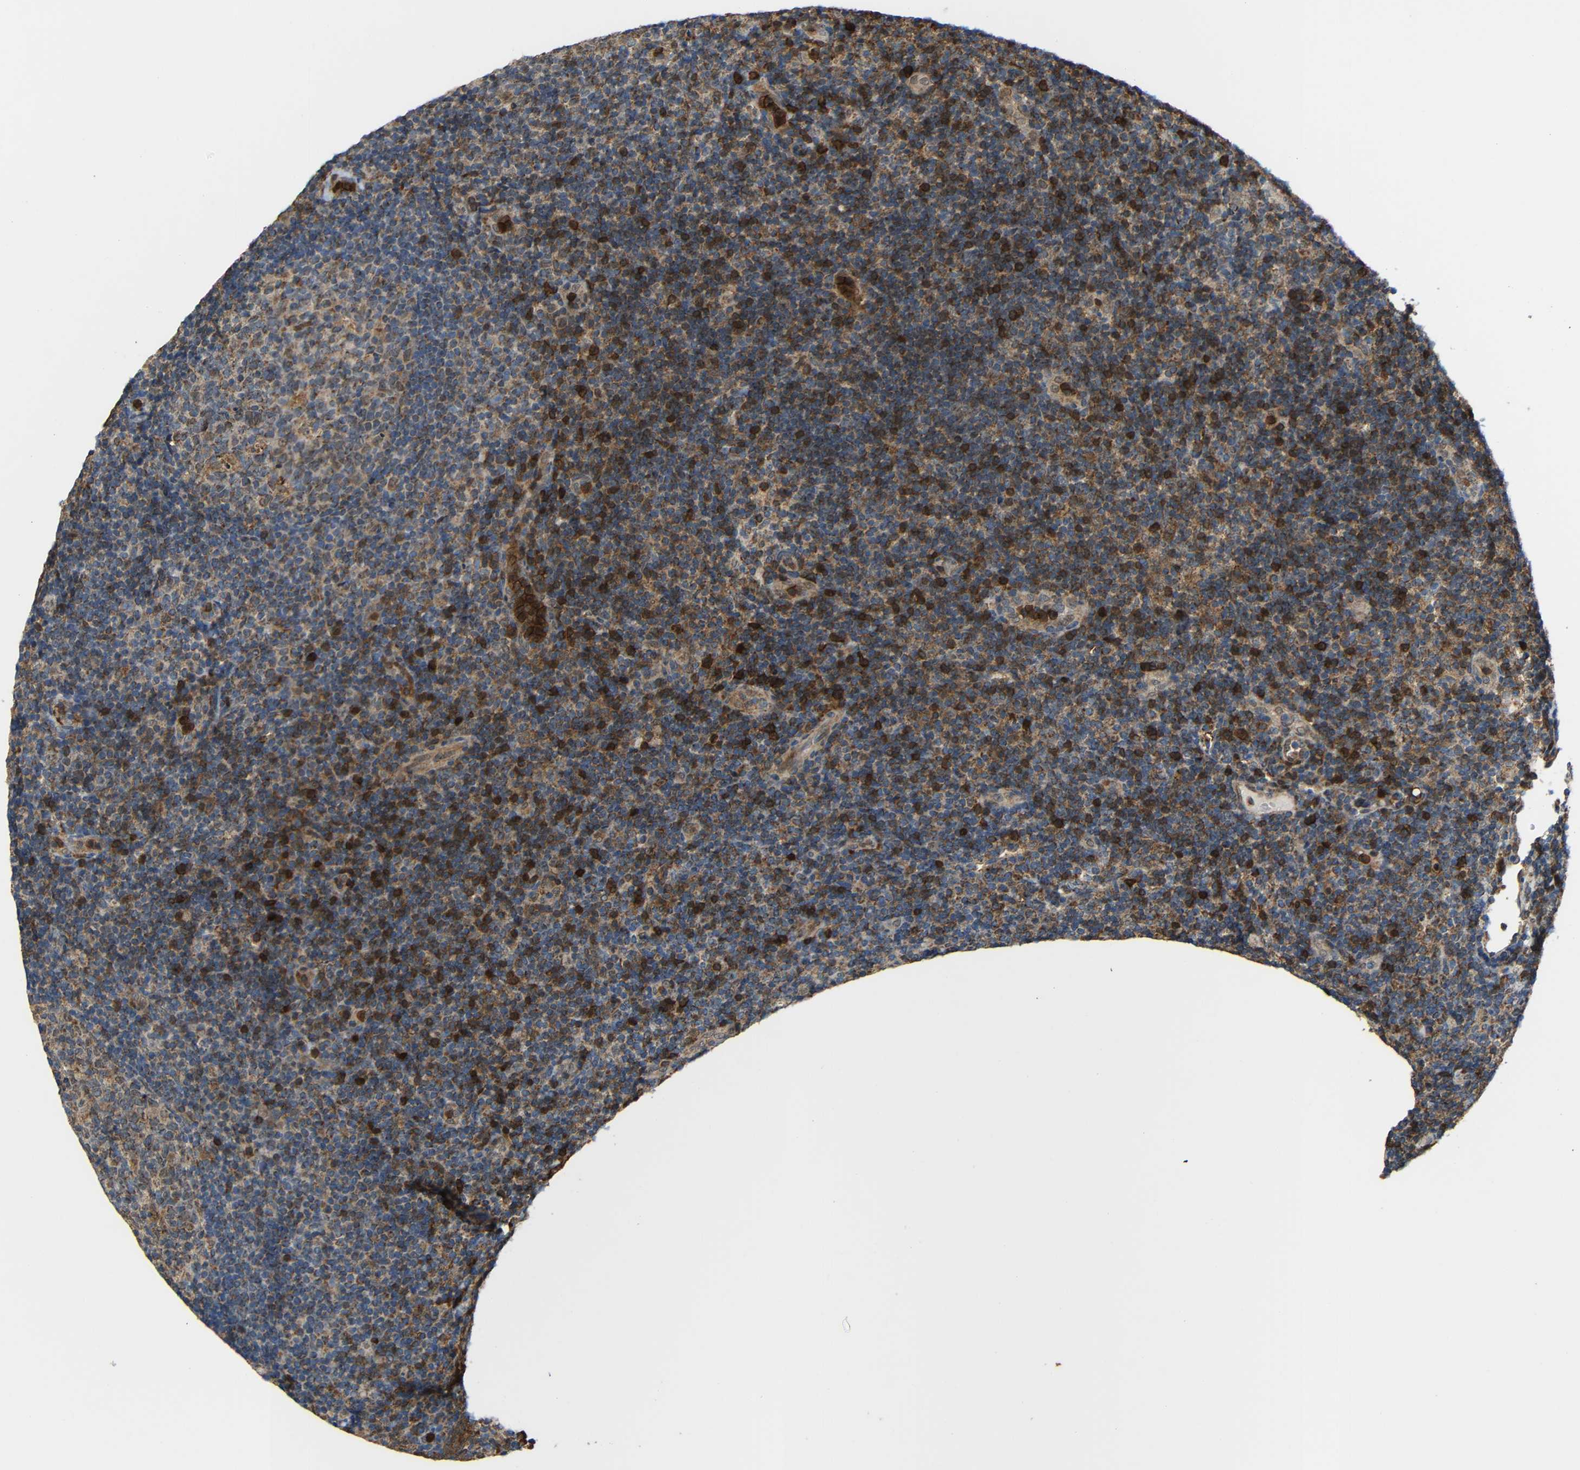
{"staining": {"intensity": "weak", "quantity": "25%-75%", "location": "cytoplasmic/membranous"}, "tissue": "tonsil", "cell_type": "Germinal center cells", "image_type": "normal", "snomed": [{"axis": "morphology", "description": "Normal tissue, NOS"}, {"axis": "topography", "description": "Tonsil"}], "caption": "Immunohistochemistry (IHC) (DAB (3,3'-diaminobenzidine)) staining of benign tonsil reveals weak cytoplasmic/membranous protein positivity in approximately 25%-75% of germinal center cells.", "gene": "C1GALT1", "patient": {"sex": "female", "age": 40}}